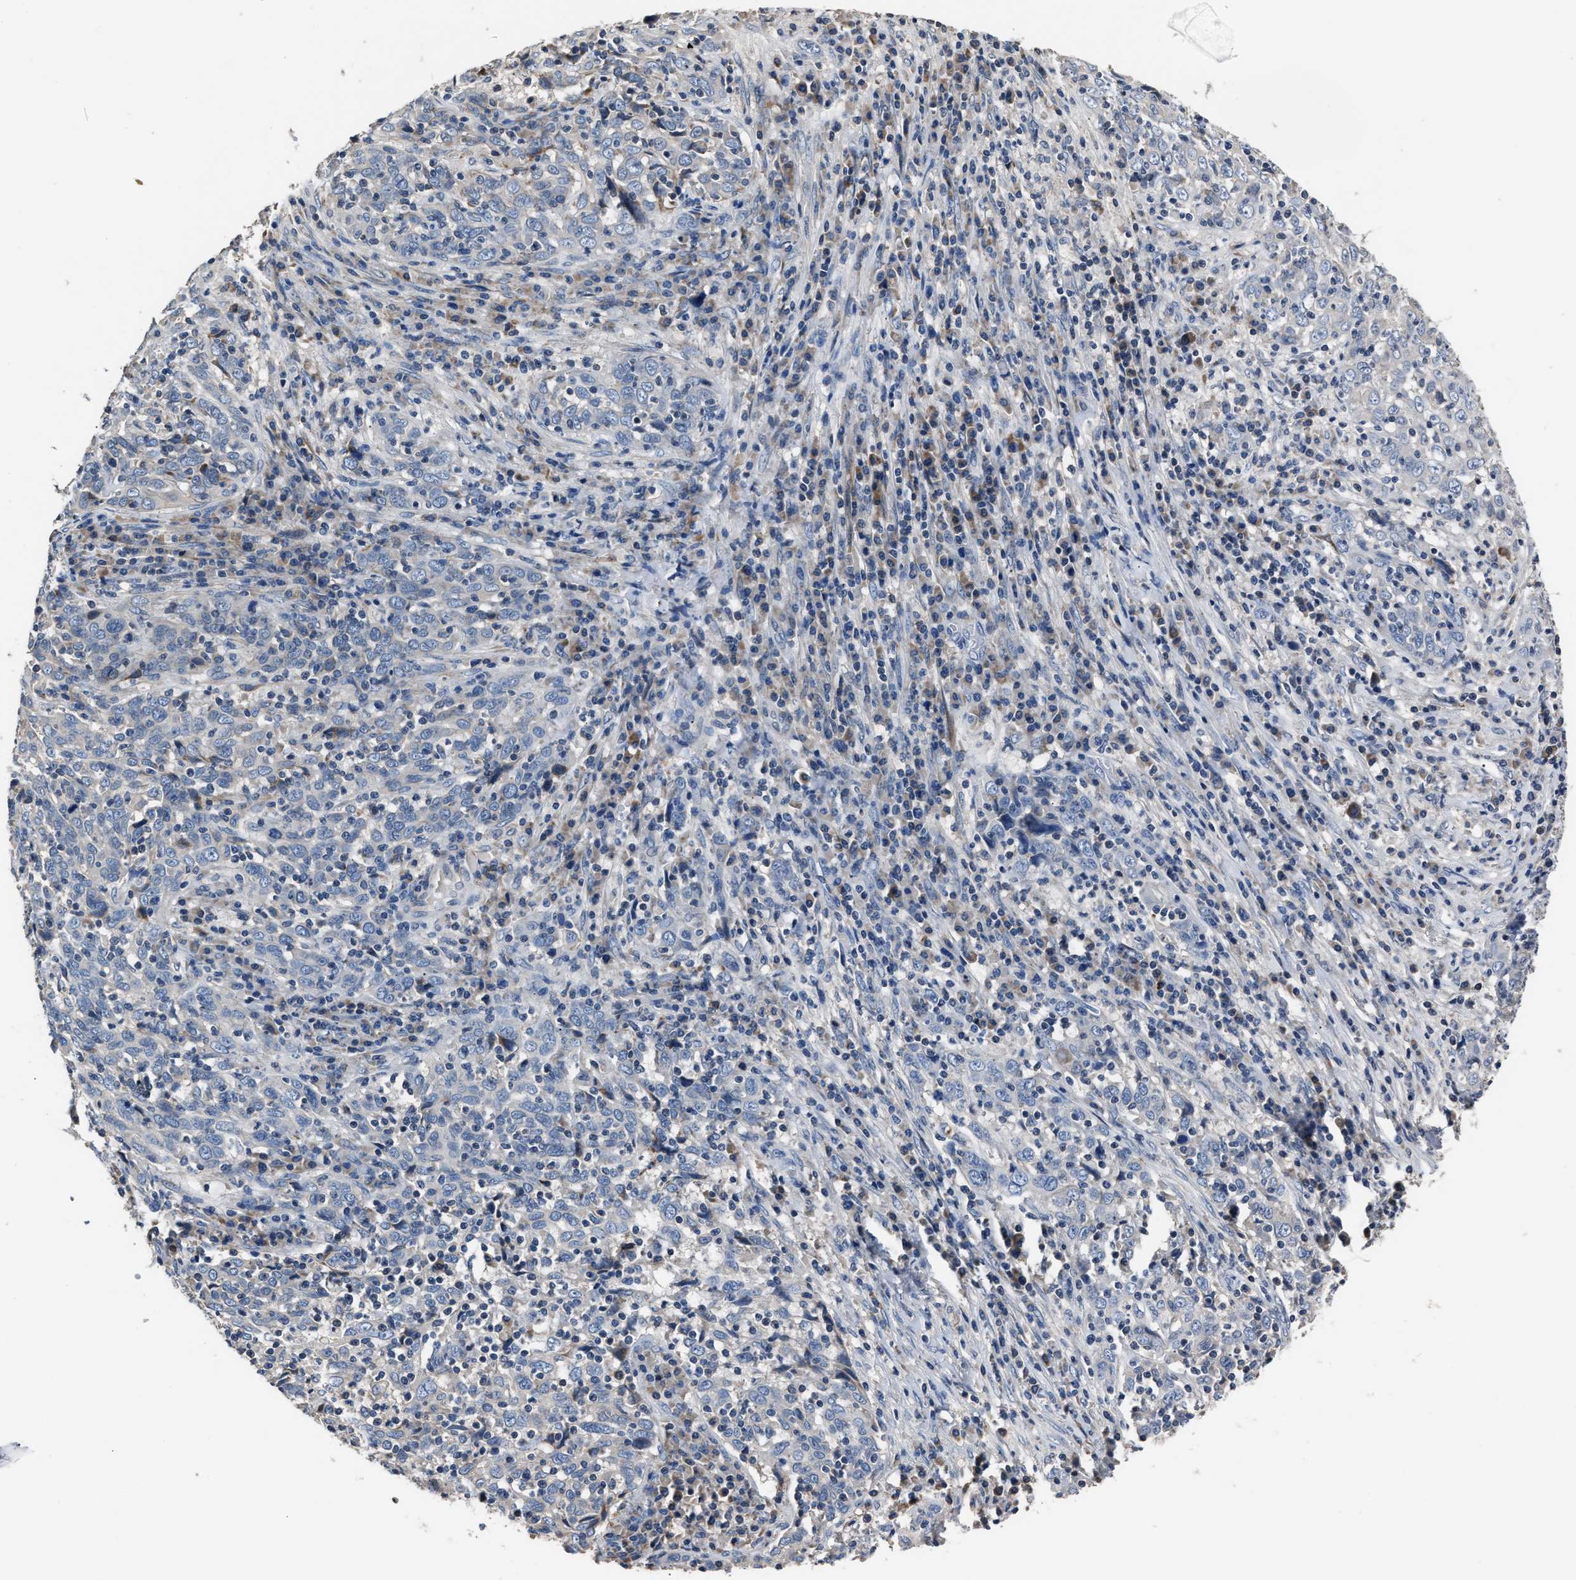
{"staining": {"intensity": "negative", "quantity": "none", "location": "none"}, "tissue": "cervical cancer", "cell_type": "Tumor cells", "image_type": "cancer", "snomed": [{"axis": "morphology", "description": "Squamous cell carcinoma, NOS"}, {"axis": "topography", "description": "Cervix"}], "caption": "A high-resolution micrograph shows immunohistochemistry staining of cervical cancer, which demonstrates no significant staining in tumor cells. Nuclei are stained in blue.", "gene": "DNAJC24", "patient": {"sex": "female", "age": 46}}